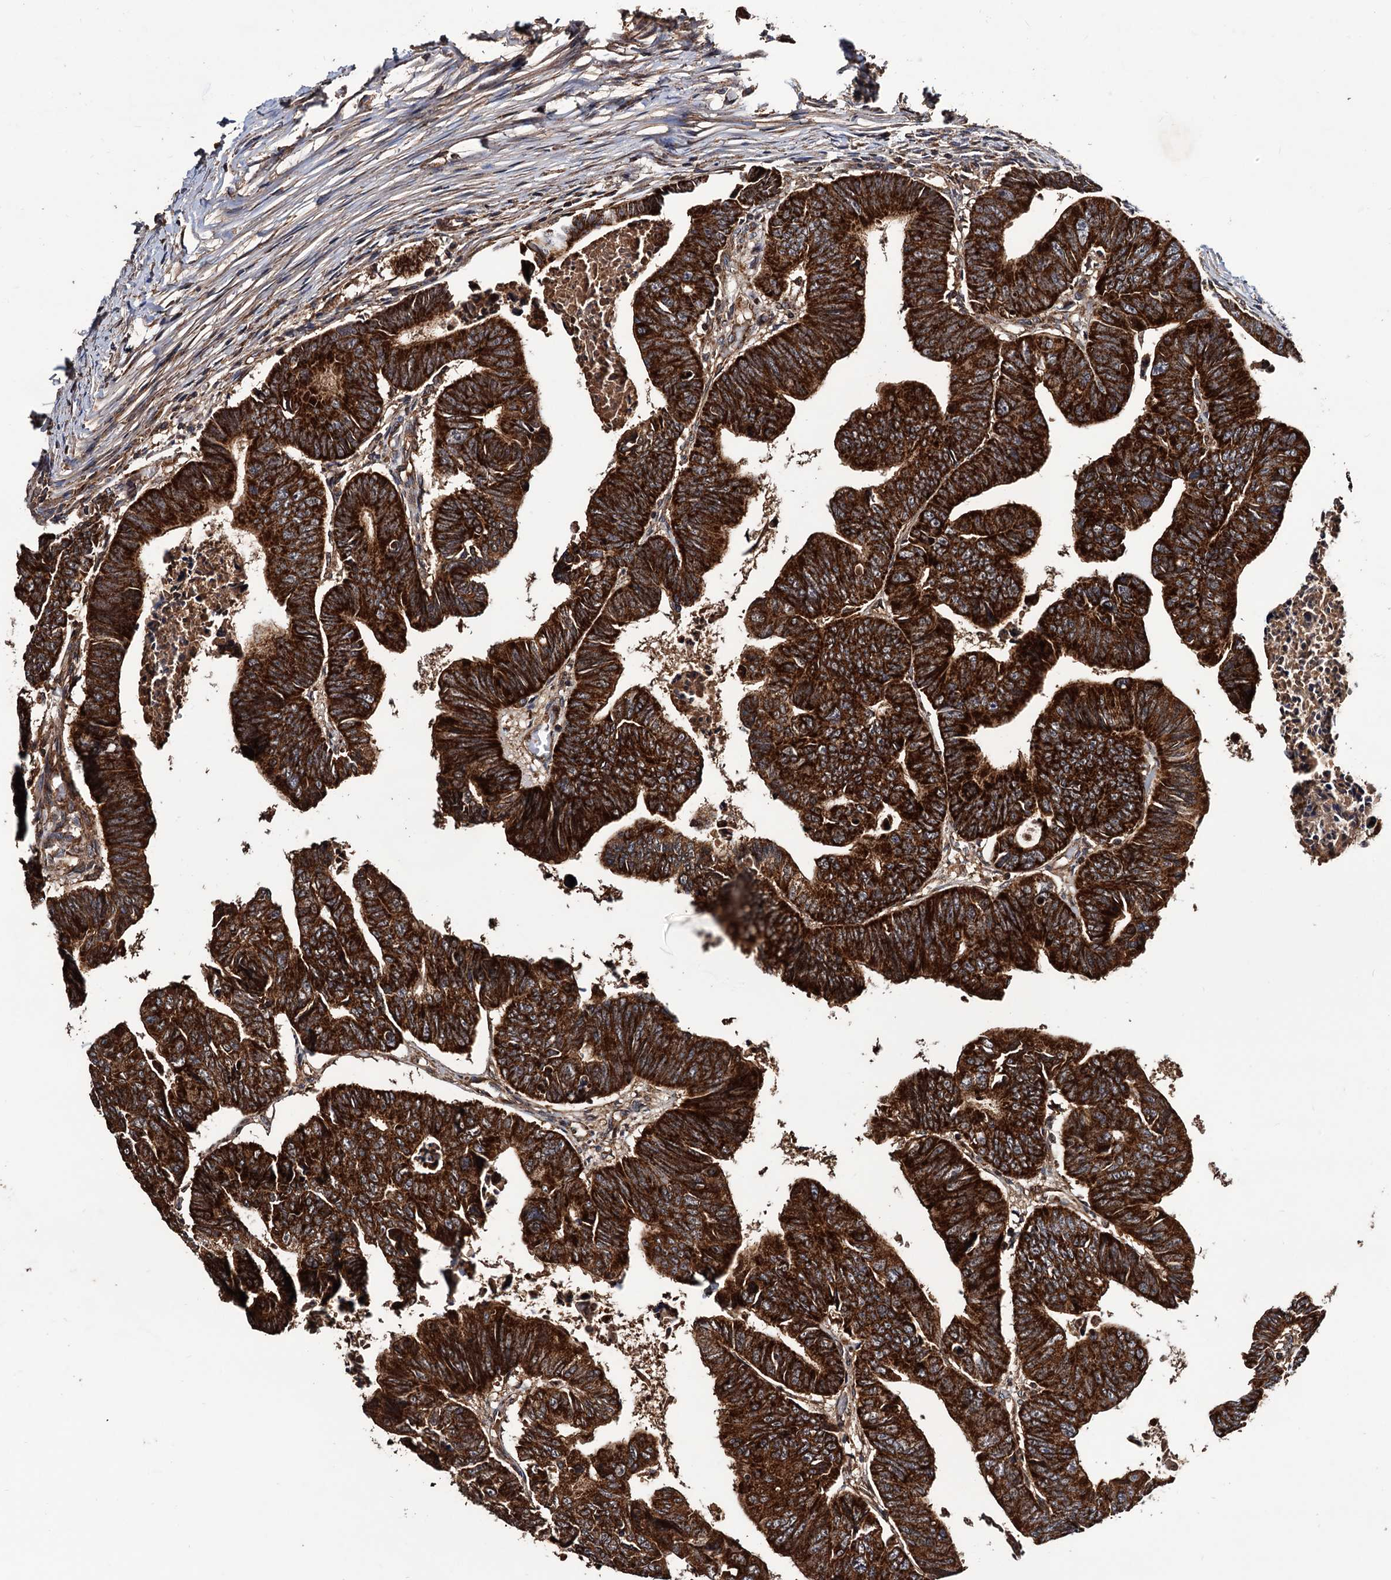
{"staining": {"intensity": "strong", "quantity": ">75%", "location": "cytoplasmic/membranous"}, "tissue": "colorectal cancer", "cell_type": "Tumor cells", "image_type": "cancer", "snomed": [{"axis": "morphology", "description": "Adenocarcinoma, NOS"}, {"axis": "topography", "description": "Rectum"}], "caption": "High-power microscopy captured an immunohistochemistry micrograph of colorectal adenocarcinoma, revealing strong cytoplasmic/membranous expression in about >75% of tumor cells. The staining is performed using DAB (3,3'-diaminobenzidine) brown chromogen to label protein expression. The nuclei are counter-stained blue using hematoxylin.", "gene": "MRPL42", "patient": {"sex": "female", "age": 65}}